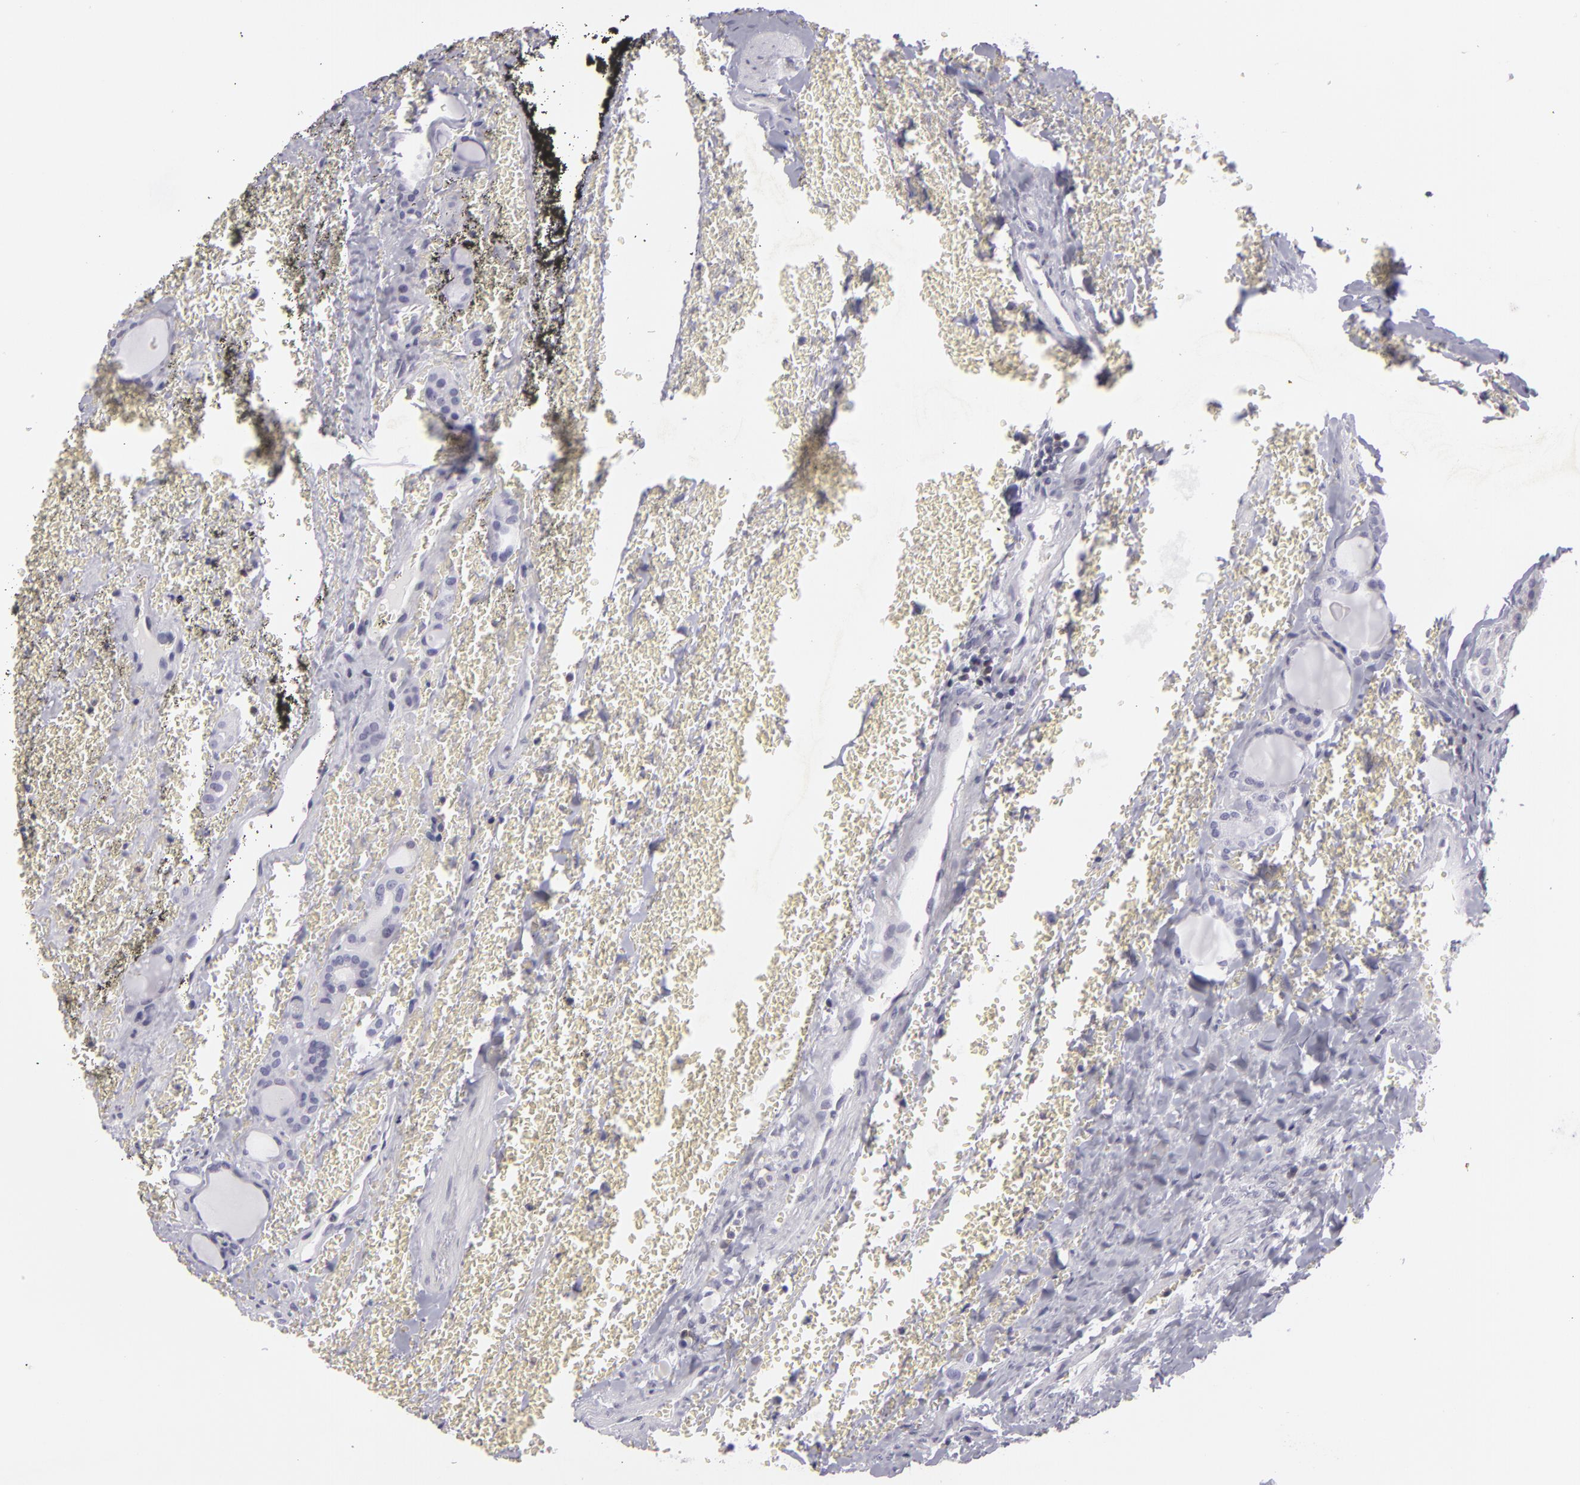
{"staining": {"intensity": "negative", "quantity": "none", "location": "none"}, "tissue": "thyroid cancer", "cell_type": "Tumor cells", "image_type": "cancer", "snomed": [{"axis": "morphology", "description": "Carcinoma, NOS"}, {"axis": "topography", "description": "Thyroid gland"}], "caption": "Thyroid carcinoma was stained to show a protein in brown. There is no significant expression in tumor cells.", "gene": "KCNAB2", "patient": {"sex": "male", "age": 76}}